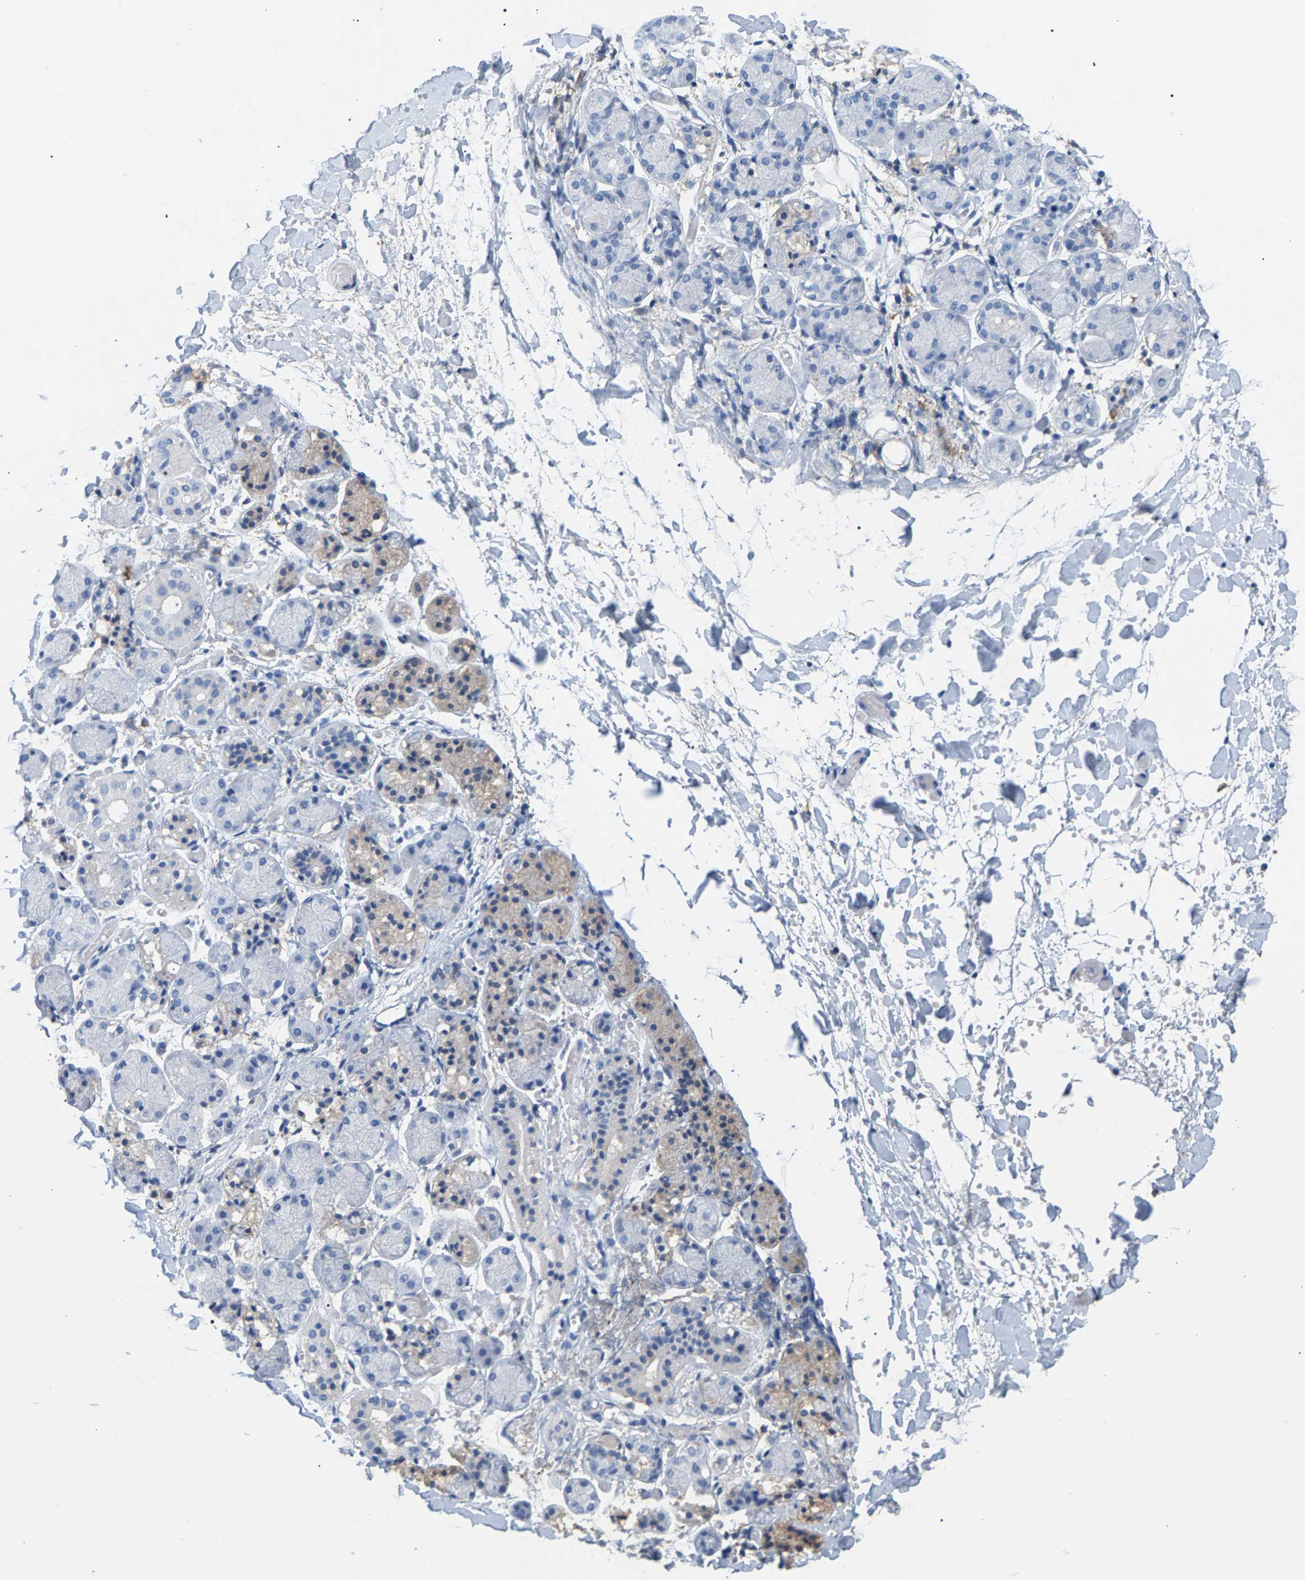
{"staining": {"intensity": "weak", "quantity": "<25%", "location": "cytoplasmic/membranous"}, "tissue": "salivary gland", "cell_type": "Glandular cells", "image_type": "normal", "snomed": [{"axis": "morphology", "description": "Normal tissue, NOS"}, {"axis": "topography", "description": "Salivary gland"}], "caption": "A high-resolution micrograph shows immunohistochemistry staining of normal salivary gland, which shows no significant expression in glandular cells. (Stains: DAB (3,3'-diaminobenzidine) immunohistochemistry (IHC) with hematoxylin counter stain, Microscopy: brightfield microscopy at high magnification).", "gene": "APOH", "patient": {"sex": "female", "age": 24}}